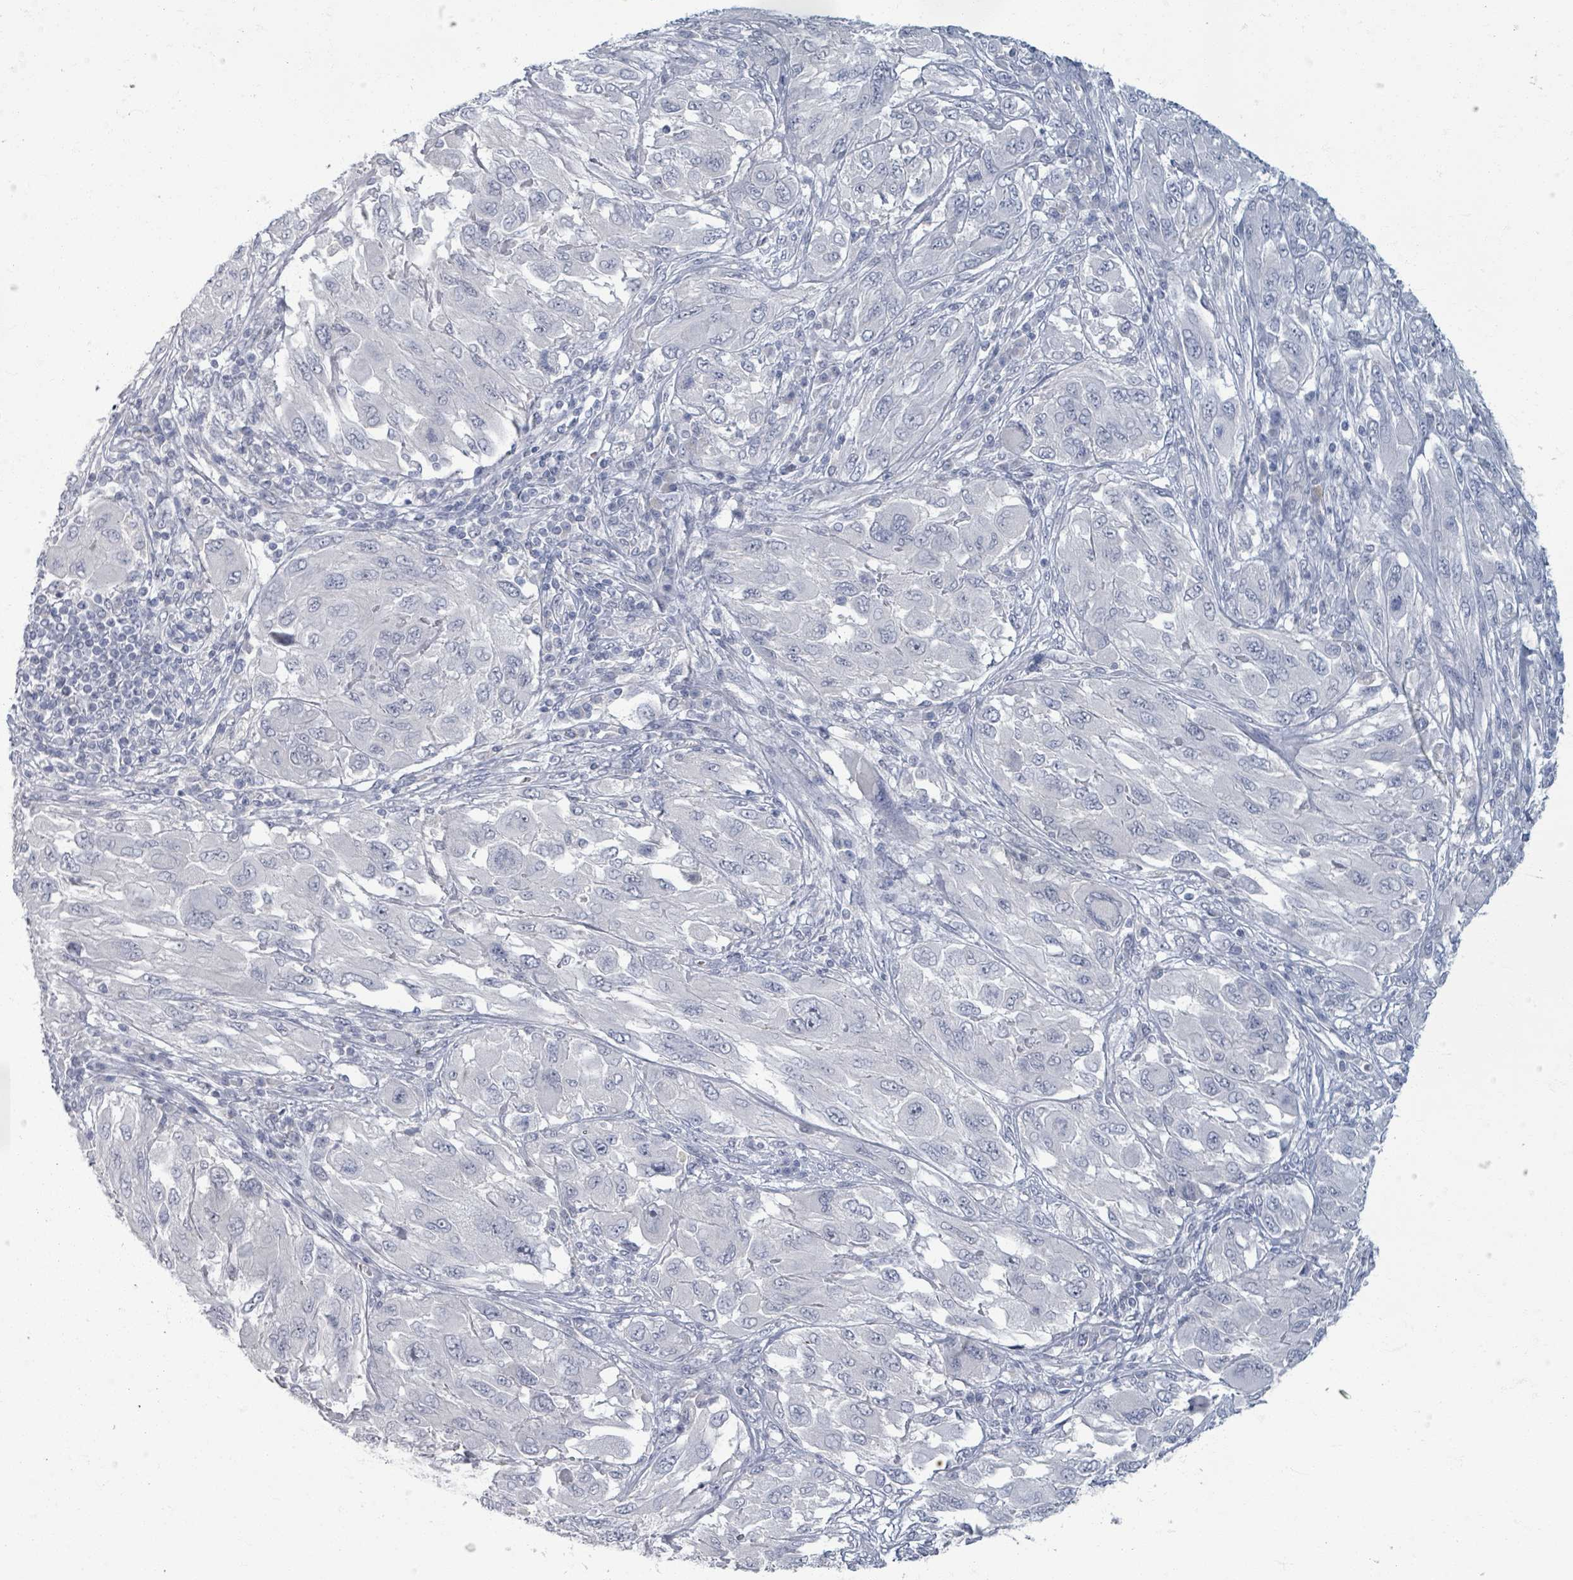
{"staining": {"intensity": "negative", "quantity": "none", "location": "none"}, "tissue": "melanoma", "cell_type": "Tumor cells", "image_type": "cancer", "snomed": [{"axis": "morphology", "description": "Malignant melanoma, NOS"}, {"axis": "topography", "description": "Skin"}], "caption": "High magnification brightfield microscopy of malignant melanoma stained with DAB (3,3'-diaminobenzidine) (brown) and counterstained with hematoxylin (blue): tumor cells show no significant positivity.", "gene": "WNT11", "patient": {"sex": "female", "age": 91}}